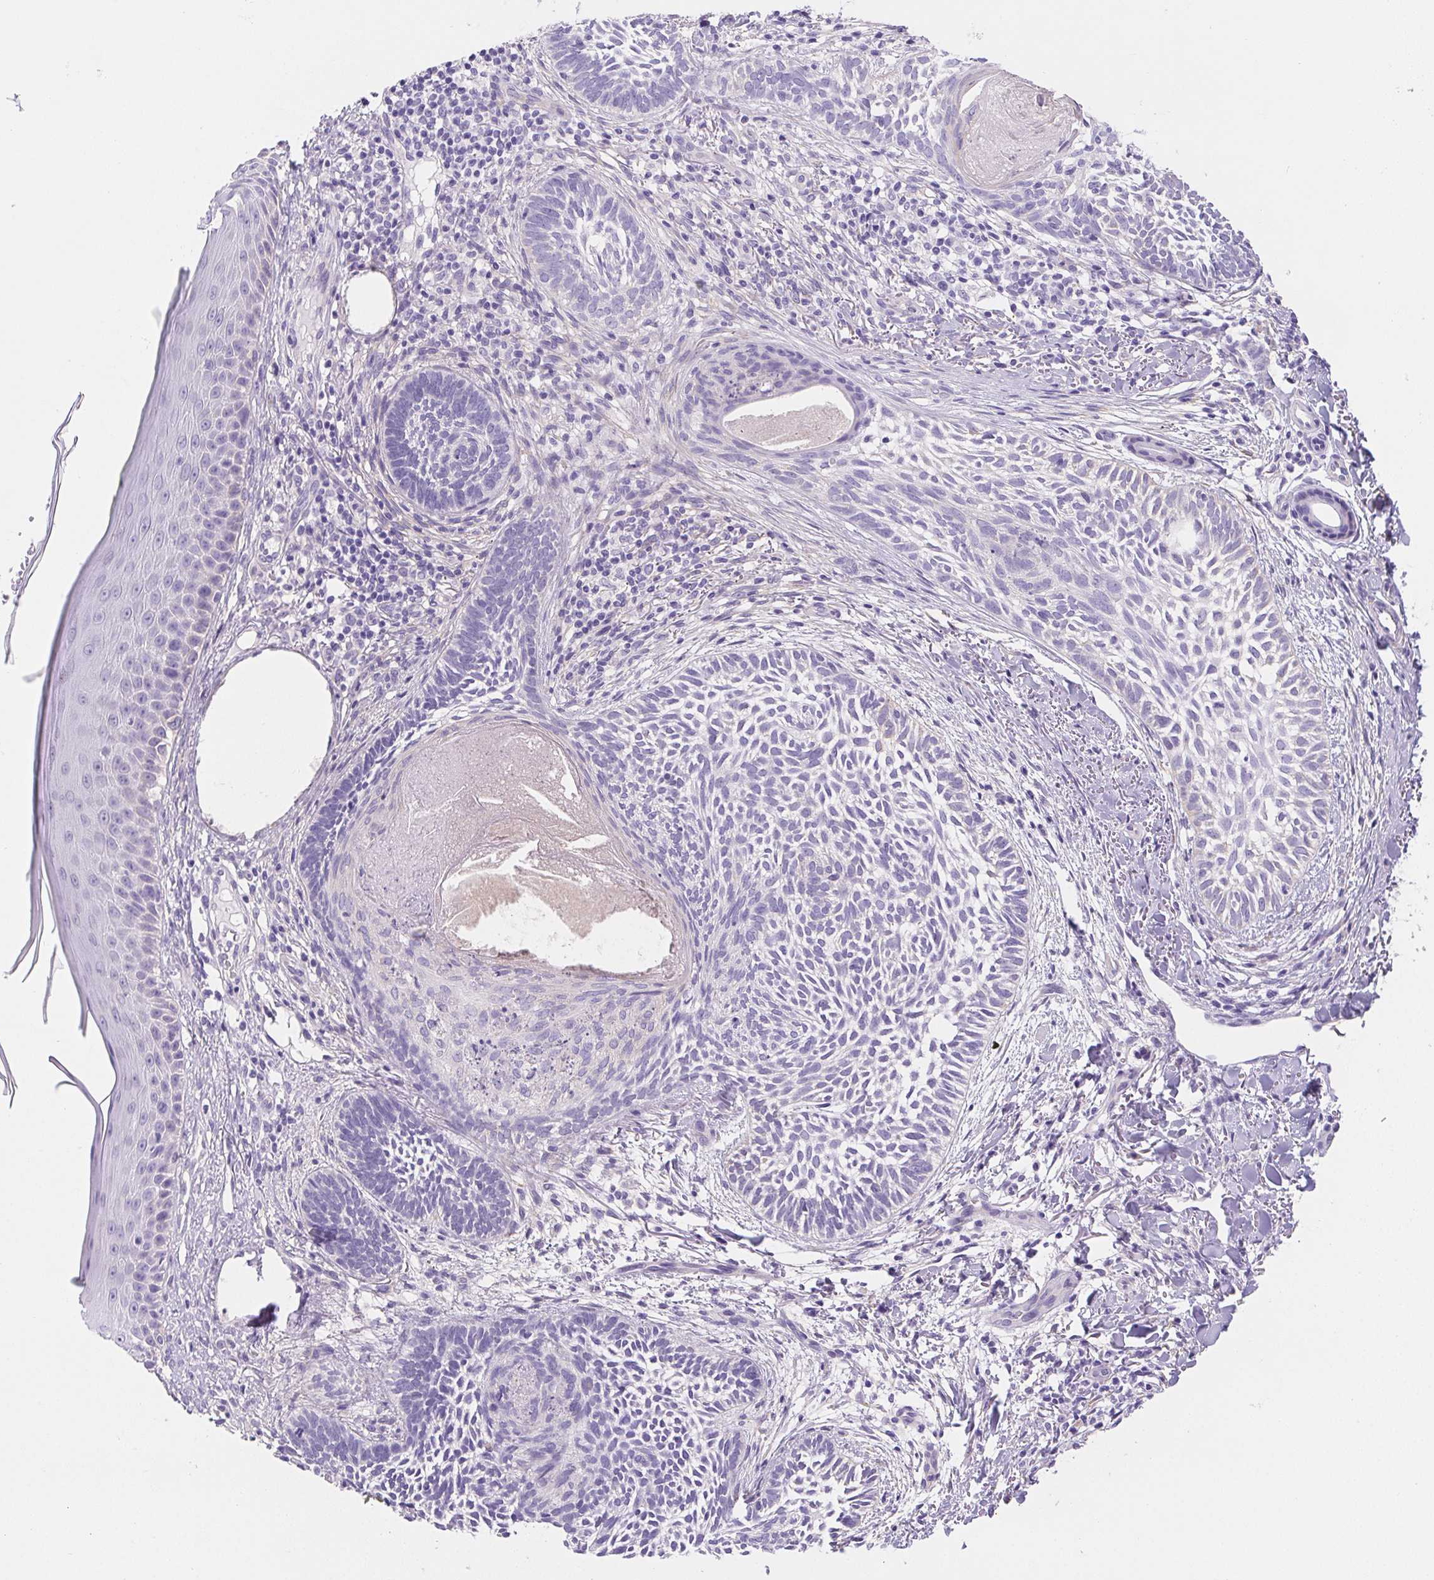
{"staining": {"intensity": "negative", "quantity": "none", "location": "none"}, "tissue": "skin cancer", "cell_type": "Tumor cells", "image_type": "cancer", "snomed": [{"axis": "morphology", "description": "Normal tissue, NOS"}, {"axis": "morphology", "description": "Basal cell carcinoma"}, {"axis": "topography", "description": "Skin"}], "caption": "Protein analysis of skin cancer (basal cell carcinoma) exhibits no significant staining in tumor cells. The staining was performed using DAB to visualize the protein expression in brown, while the nuclei were stained in blue with hematoxylin (Magnification: 20x).", "gene": "PNLIP", "patient": {"sex": "male", "age": 46}}